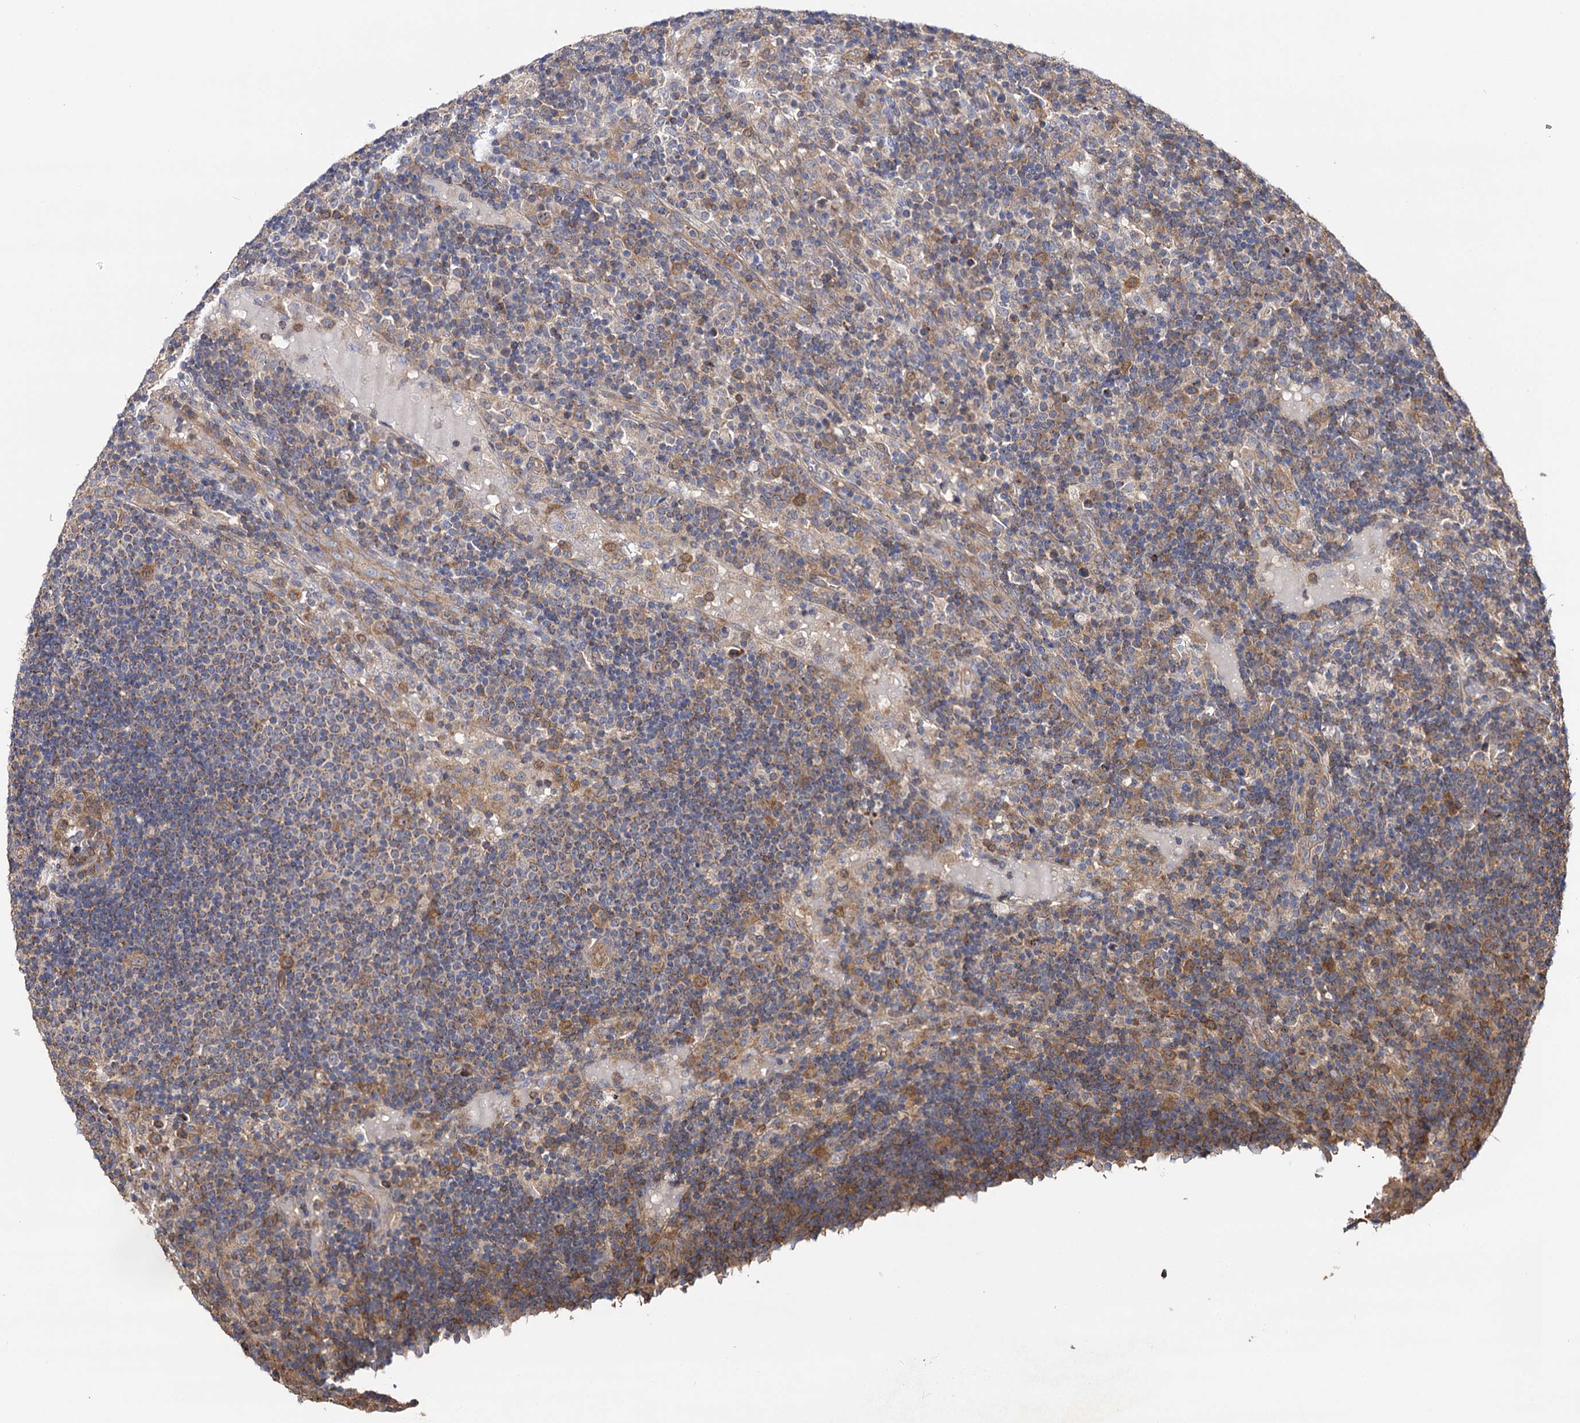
{"staining": {"intensity": "weak", "quantity": "25%-75%", "location": "cytoplasmic/membranous"}, "tissue": "lymph node", "cell_type": "Germinal center cells", "image_type": "normal", "snomed": [{"axis": "morphology", "description": "Normal tissue, NOS"}, {"axis": "topography", "description": "Lymph node"}], "caption": "Immunohistochemical staining of unremarkable human lymph node demonstrates 25%-75% levels of weak cytoplasmic/membranous protein expression in about 25%-75% of germinal center cells.", "gene": "IDI1", "patient": {"sex": "female", "age": 53}}